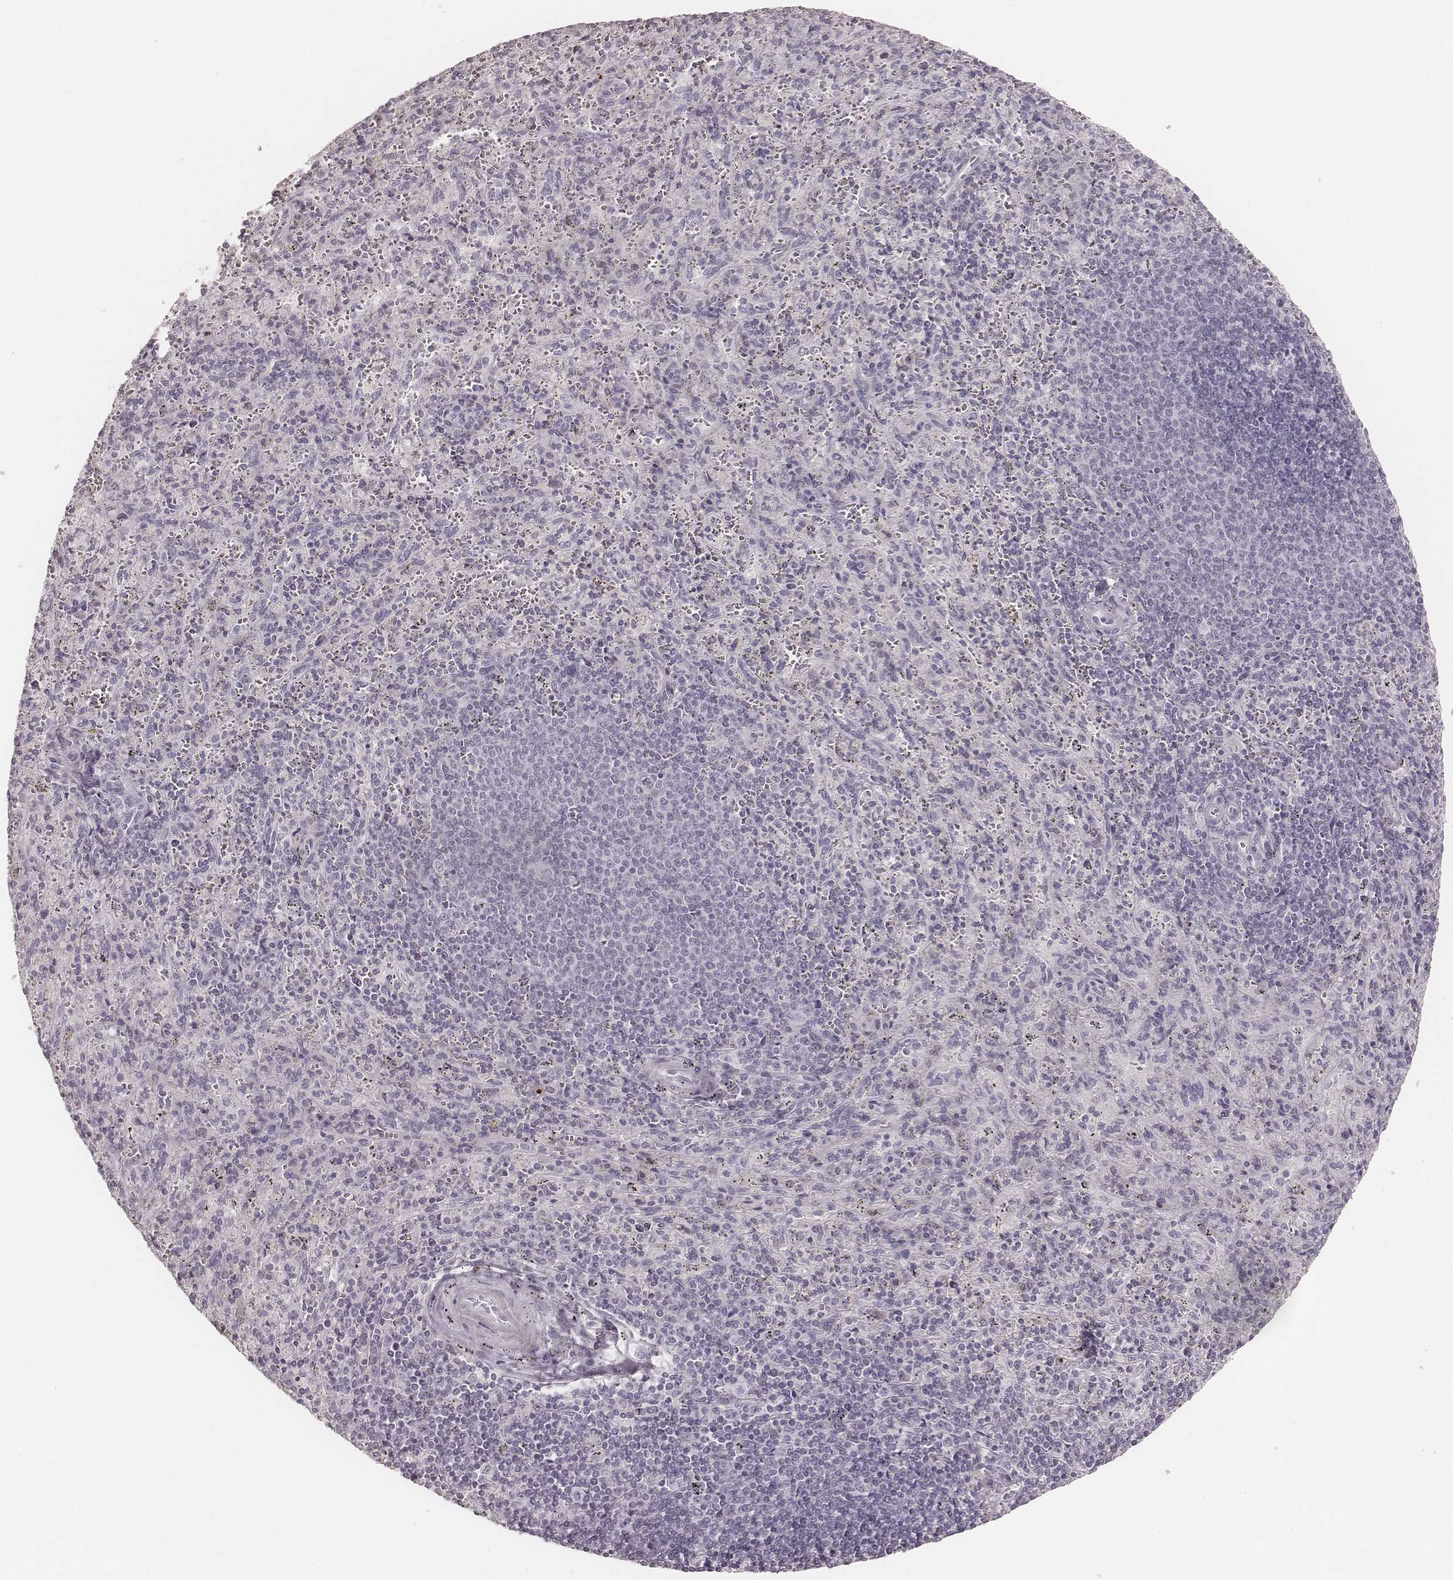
{"staining": {"intensity": "negative", "quantity": "none", "location": "none"}, "tissue": "spleen", "cell_type": "Cells in red pulp", "image_type": "normal", "snomed": [{"axis": "morphology", "description": "Normal tissue, NOS"}, {"axis": "topography", "description": "Spleen"}], "caption": "The histopathology image demonstrates no staining of cells in red pulp in unremarkable spleen. (DAB IHC visualized using brightfield microscopy, high magnification).", "gene": "KRT26", "patient": {"sex": "male", "age": 57}}